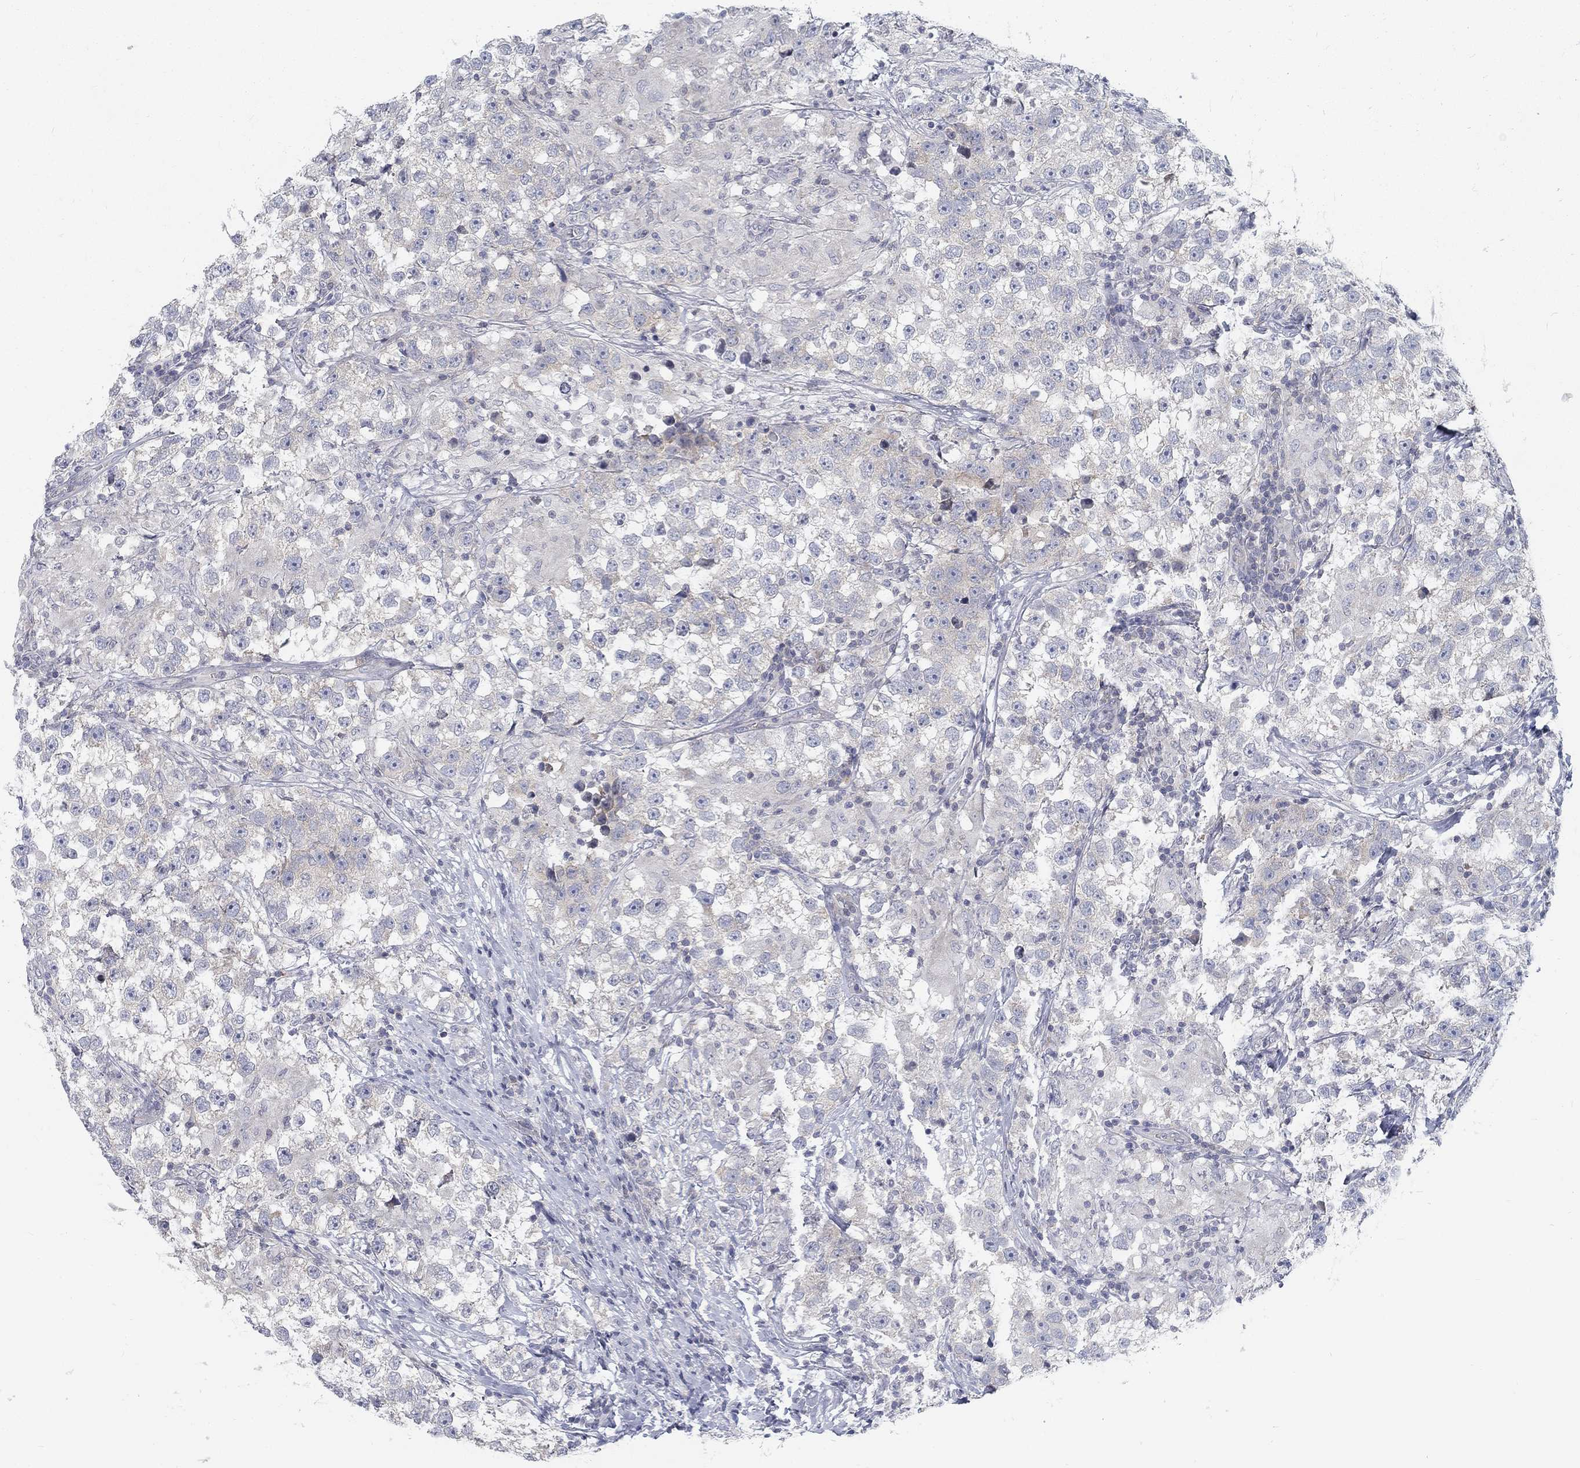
{"staining": {"intensity": "negative", "quantity": "none", "location": "none"}, "tissue": "testis cancer", "cell_type": "Tumor cells", "image_type": "cancer", "snomed": [{"axis": "morphology", "description": "Seminoma, NOS"}, {"axis": "topography", "description": "Testis"}], "caption": "A histopathology image of testis cancer (seminoma) stained for a protein reveals no brown staining in tumor cells. The staining was performed using DAB to visualize the protein expression in brown, while the nuclei were stained in blue with hematoxylin (Magnification: 20x).", "gene": "ATP1A3", "patient": {"sex": "male", "age": 46}}